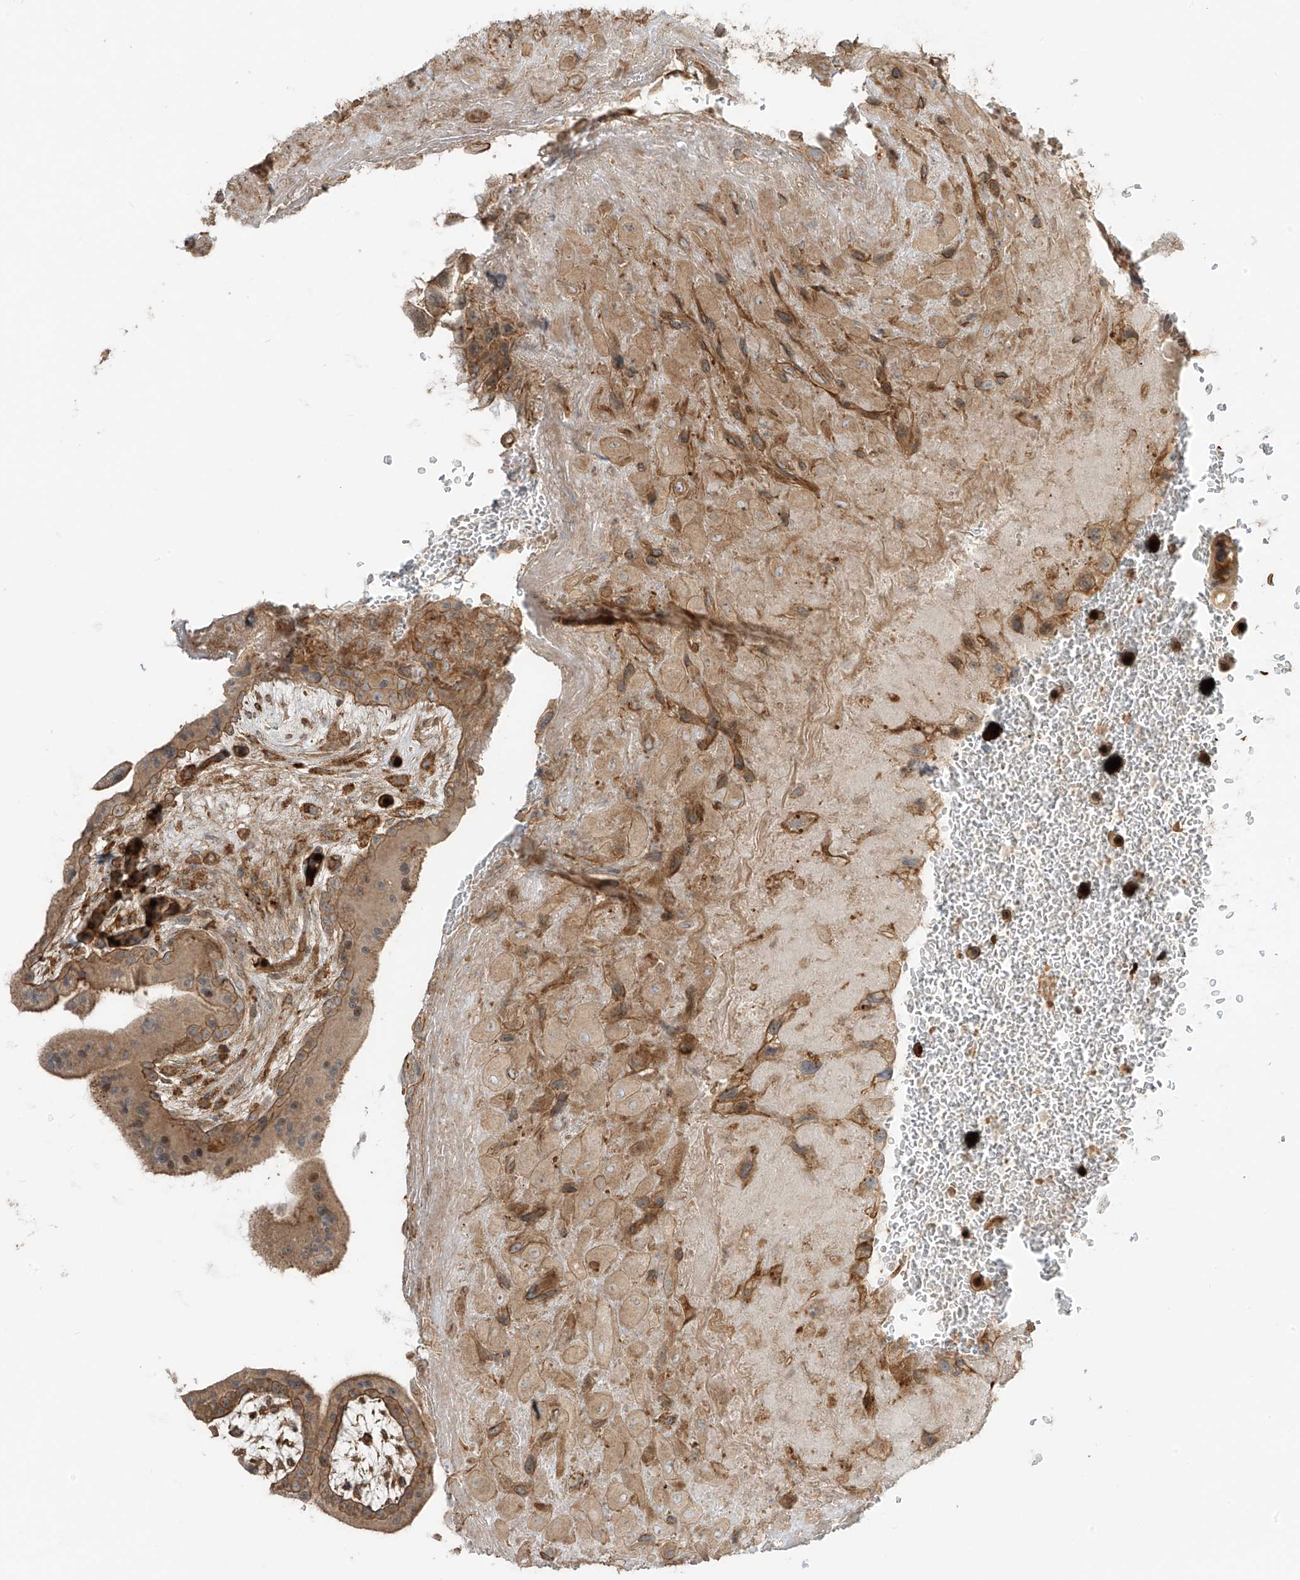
{"staining": {"intensity": "moderate", "quantity": ">75%", "location": "cytoplasmic/membranous"}, "tissue": "placenta", "cell_type": "Decidual cells", "image_type": "normal", "snomed": [{"axis": "morphology", "description": "Normal tissue, NOS"}, {"axis": "topography", "description": "Placenta"}], "caption": "IHC staining of unremarkable placenta, which reveals medium levels of moderate cytoplasmic/membranous expression in about >75% of decidual cells indicating moderate cytoplasmic/membranous protein positivity. The staining was performed using DAB (3,3'-diaminobenzidine) (brown) for protein detection and nuclei were counterstained in hematoxylin (blue).", "gene": "ENTR1", "patient": {"sex": "female", "age": 35}}